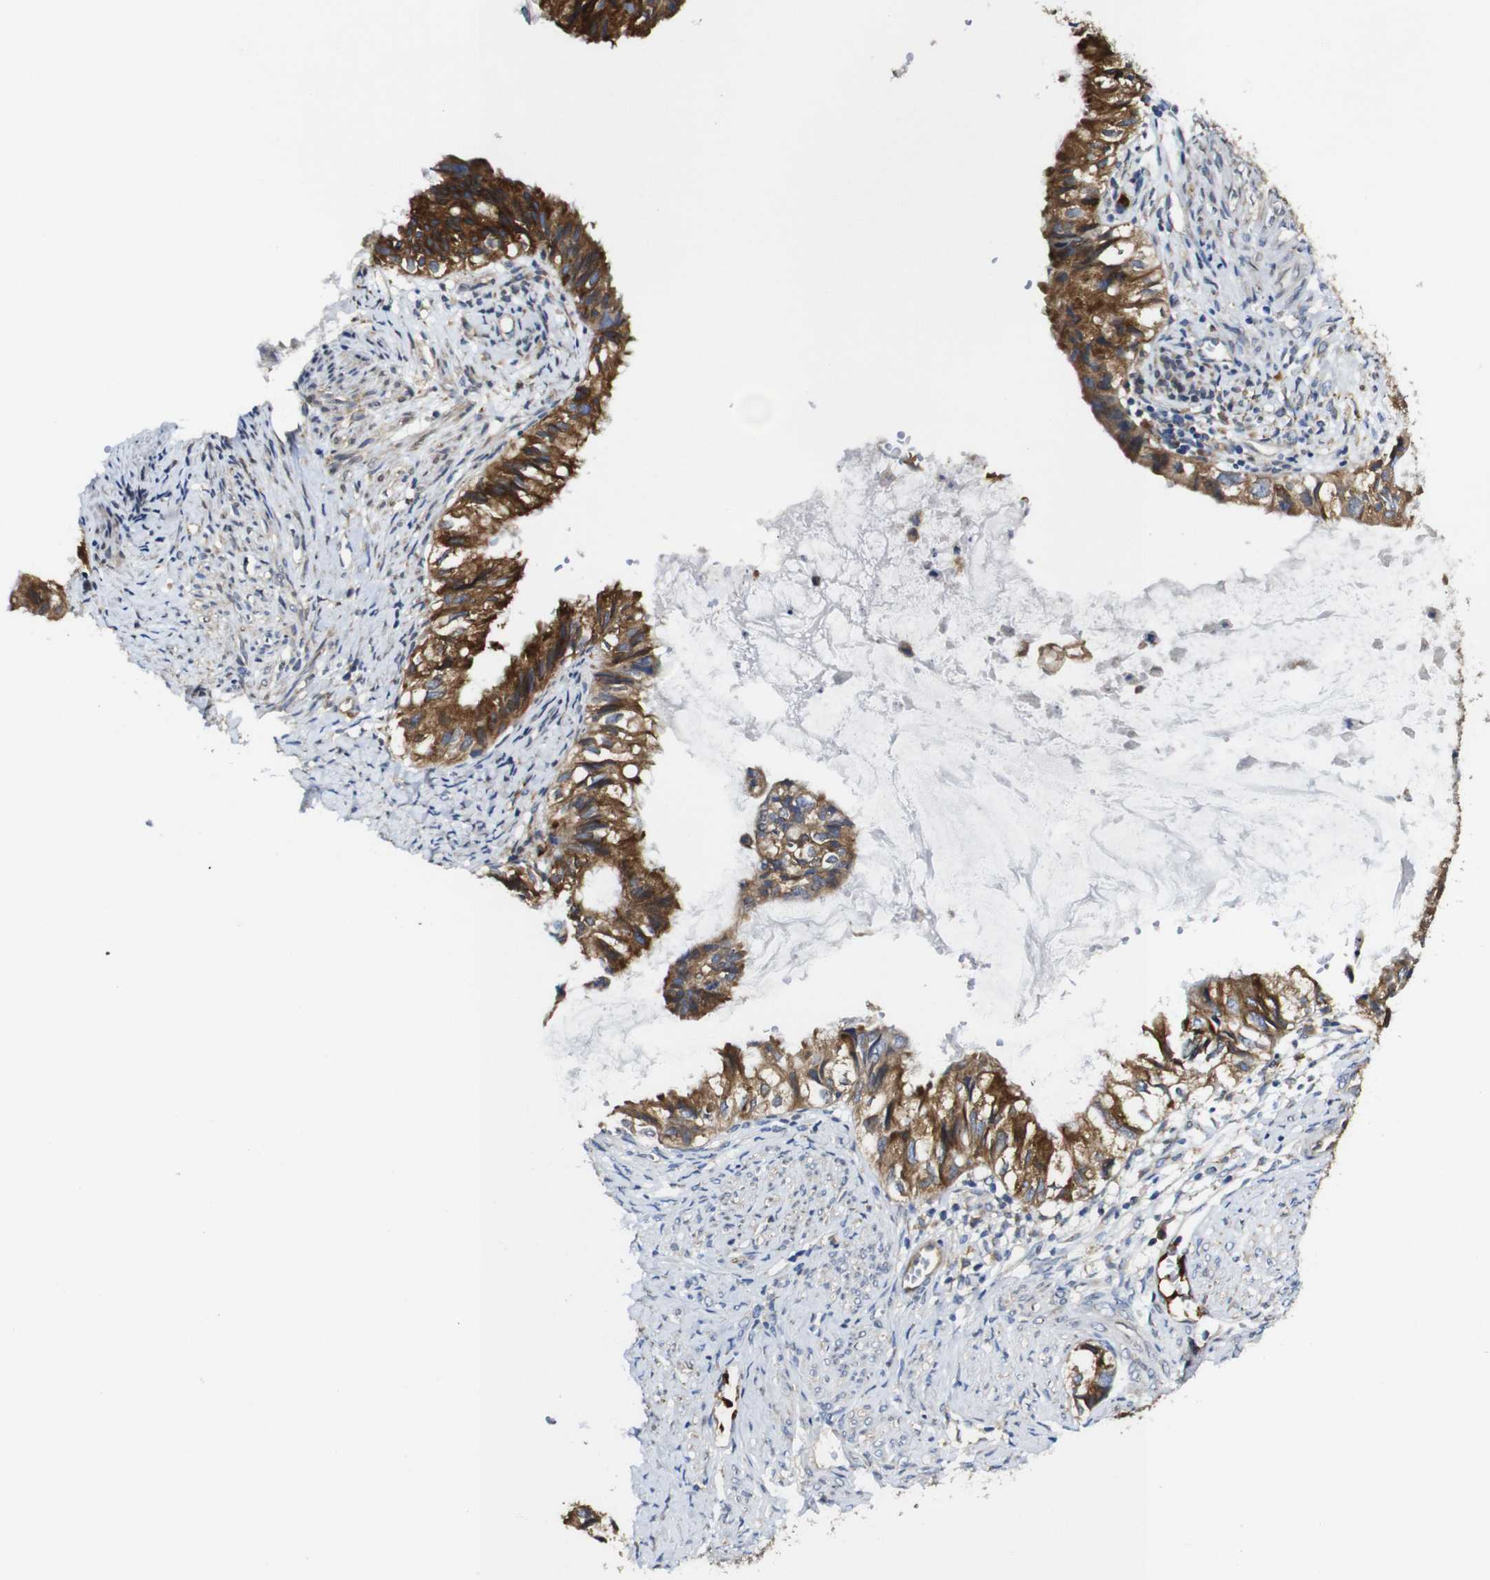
{"staining": {"intensity": "strong", "quantity": ">75%", "location": "cytoplasmic/membranous"}, "tissue": "cervical cancer", "cell_type": "Tumor cells", "image_type": "cancer", "snomed": [{"axis": "morphology", "description": "Normal tissue, NOS"}, {"axis": "morphology", "description": "Adenocarcinoma, NOS"}, {"axis": "topography", "description": "Cervix"}, {"axis": "topography", "description": "Endometrium"}], "caption": "Protein analysis of adenocarcinoma (cervical) tissue reveals strong cytoplasmic/membranous positivity in approximately >75% of tumor cells. The staining is performed using DAB (3,3'-diaminobenzidine) brown chromogen to label protein expression. The nuclei are counter-stained blue using hematoxylin.", "gene": "CLCC1", "patient": {"sex": "female", "age": 86}}